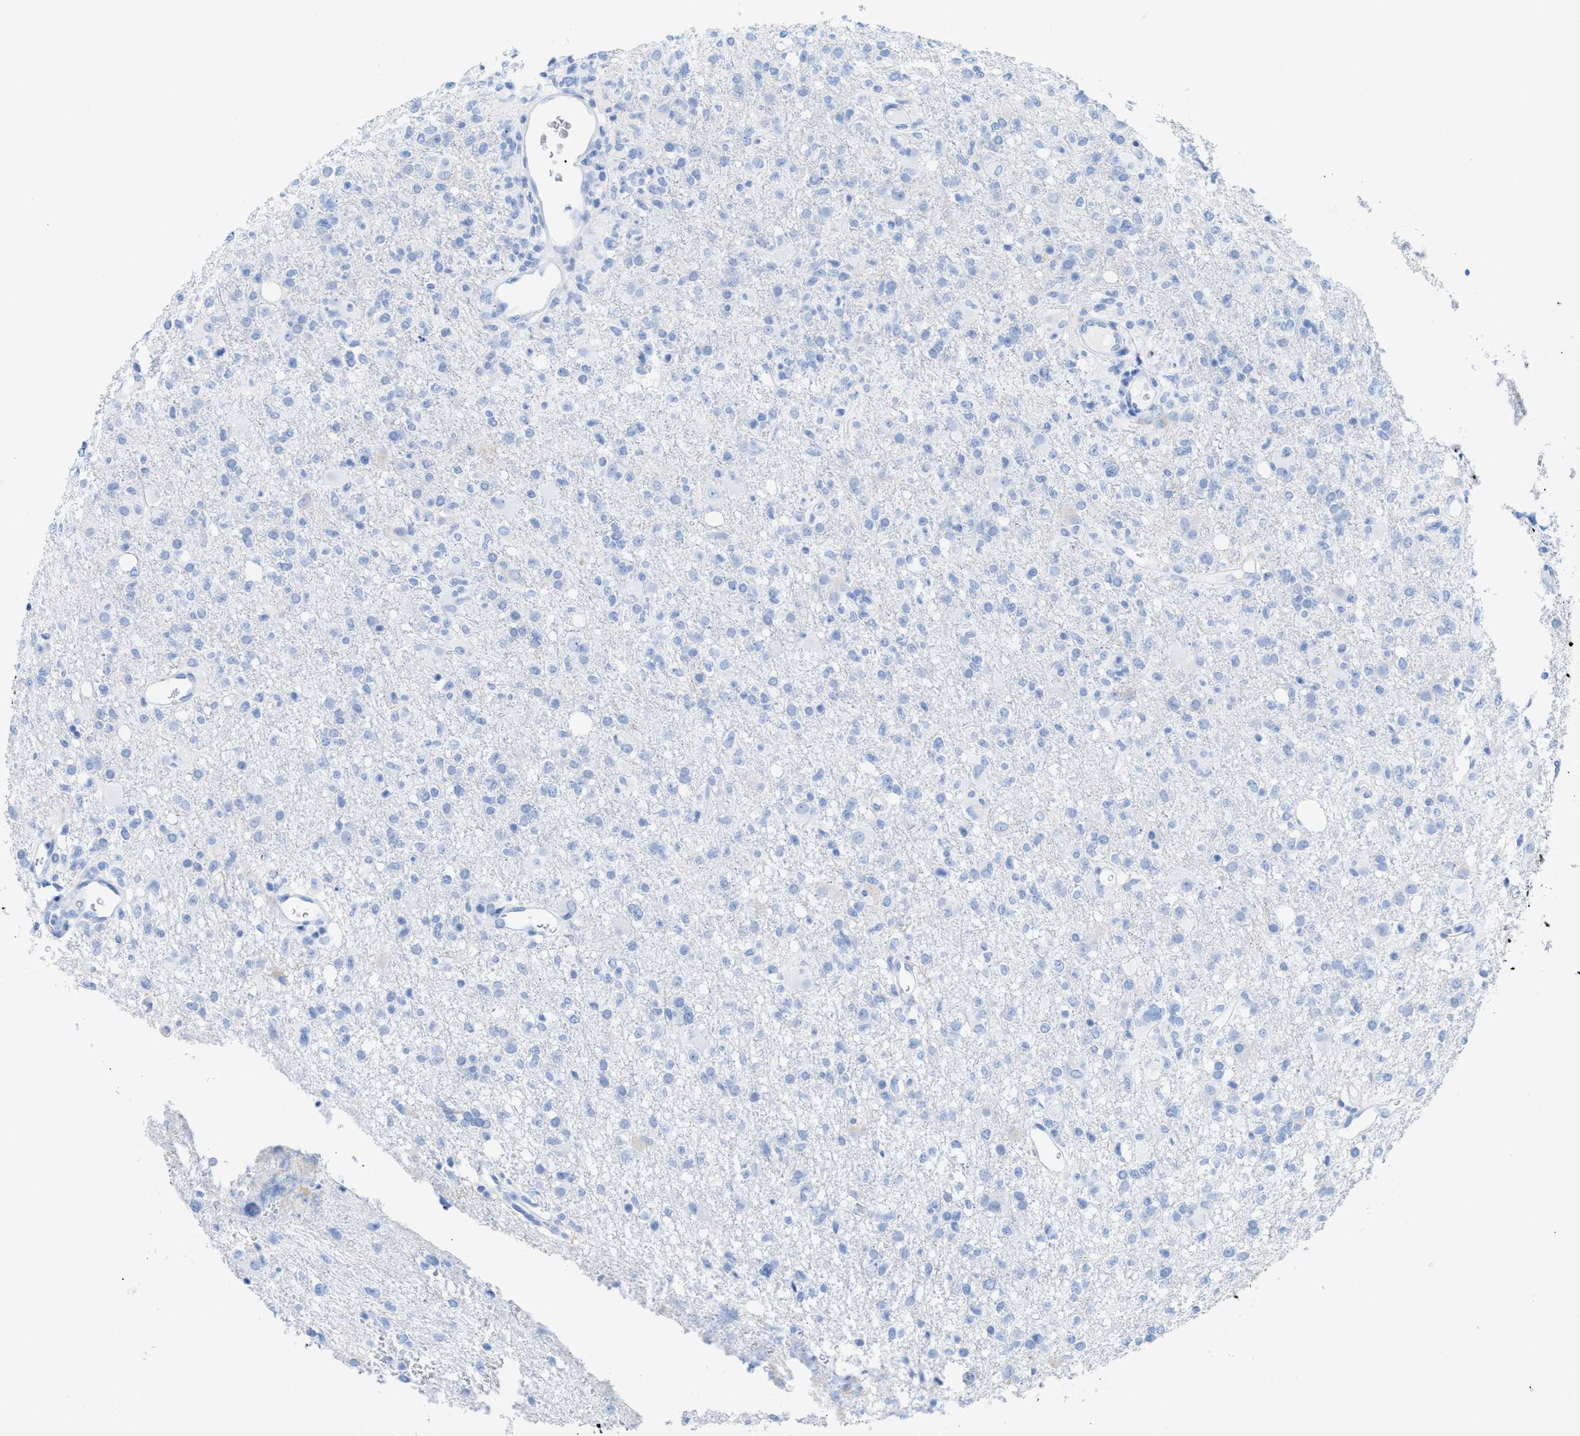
{"staining": {"intensity": "negative", "quantity": "none", "location": "none"}, "tissue": "glioma", "cell_type": "Tumor cells", "image_type": "cancer", "snomed": [{"axis": "morphology", "description": "Glioma, malignant, High grade"}, {"axis": "topography", "description": "Brain"}], "caption": "Immunohistochemical staining of human malignant glioma (high-grade) shows no significant expression in tumor cells.", "gene": "ANKFN1", "patient": {"sex": "female", "age": 57}}